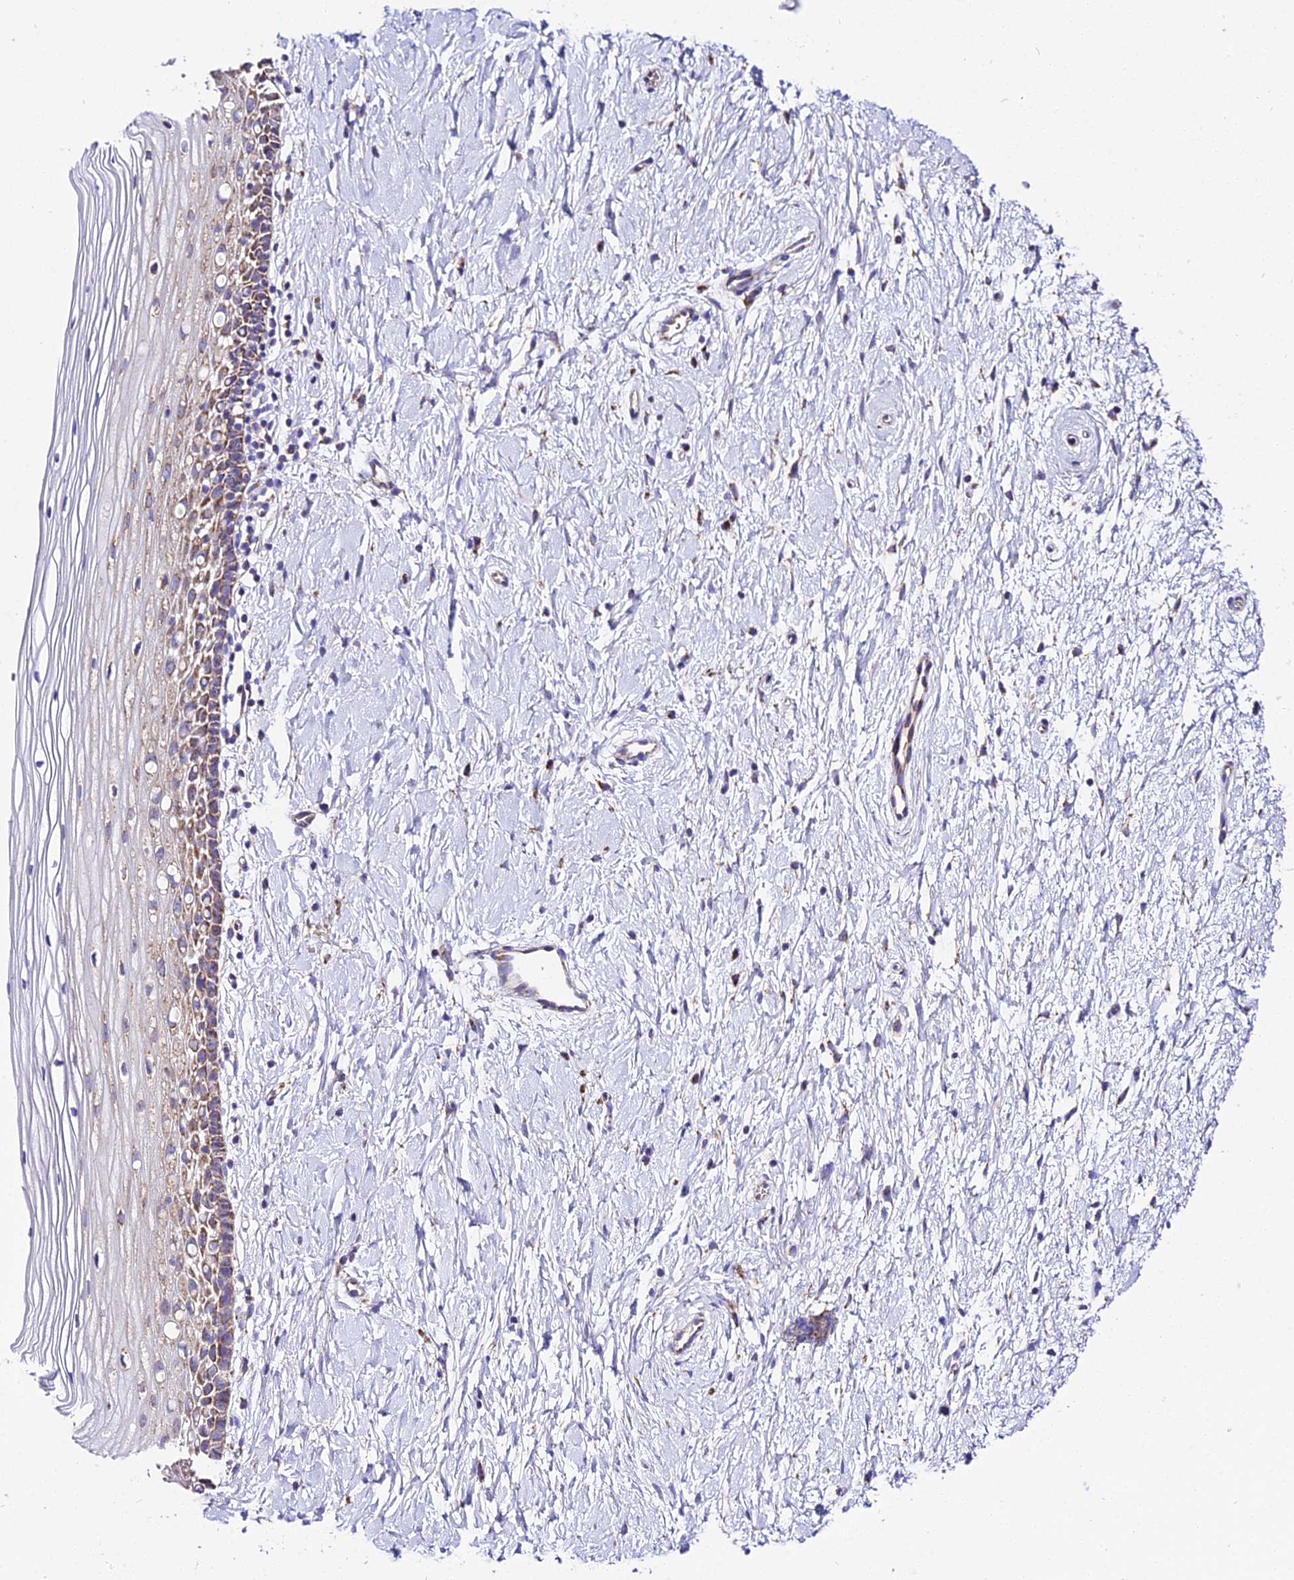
{"staining": {"intensity": "moderate", "quantity": ">75%", "location": "cytoplasmic/membranous"}, "tissue": "cervix", "cell_type": "Squamous epithelial cells", "image_type": "normal", "snomed": [{"axis": "morphology", "description": "Normal tissue, NOS"}, {"axis": "topography", "description": "Cervix"}], "caption": "Immunohistochemistry (IHC) image of normal cervix: cervix stained using immunohistochemistry (IHC) reveals medium levels of moderate protein expression localized specifically in the cytoplasmic/membranous of squamous epithelial cells, appearing as a cytoplasmic/membranous brown color.", "gene": "OCIAD1", "patient": {"sex": "female", "age": 39}}